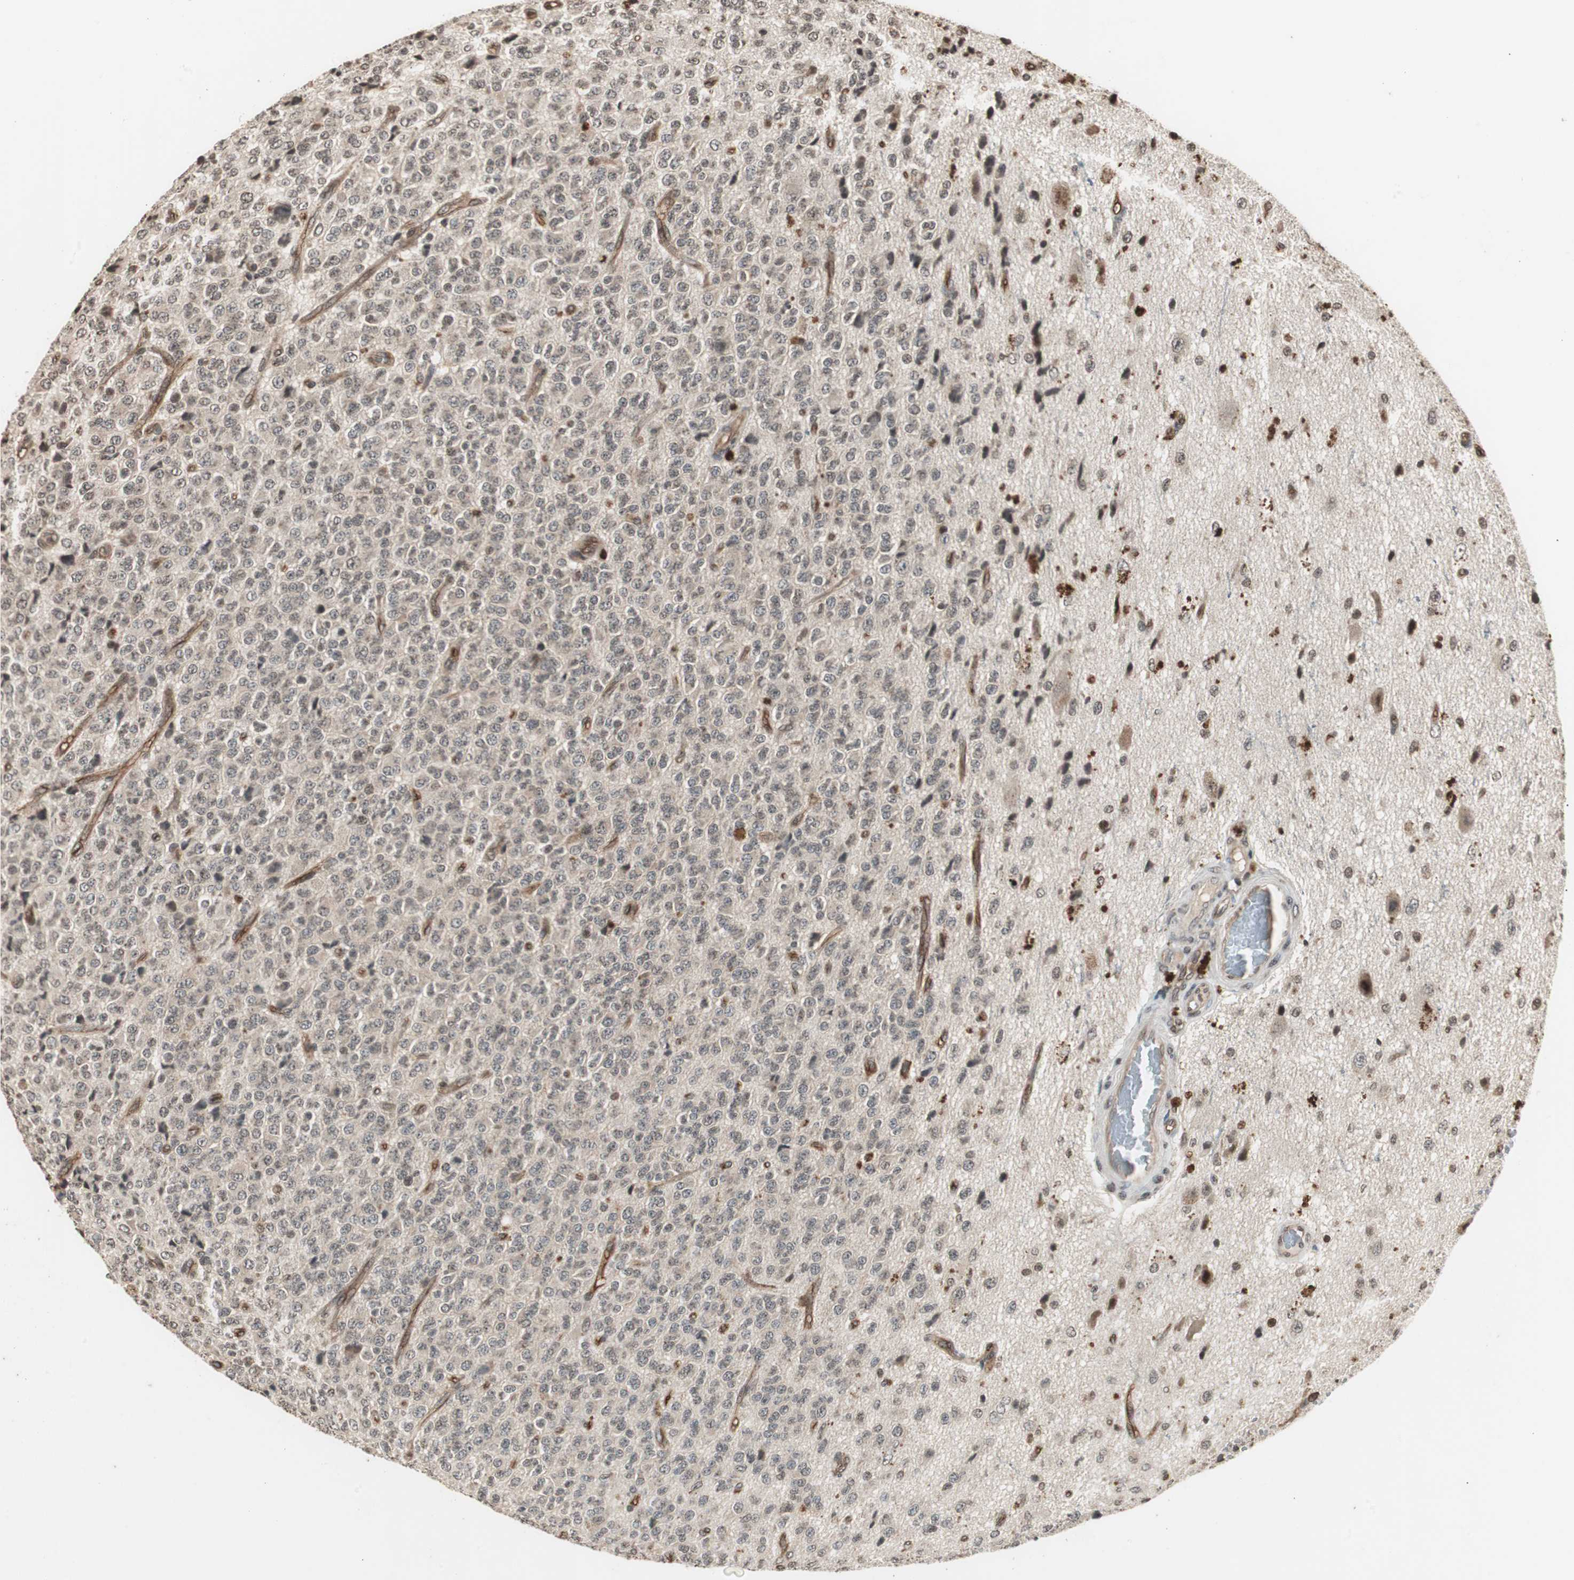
{"staining": {"intensity": "weak", "quantity": "<25%", "location": "nuclear"}, "tissue": "glioma", "cell_type": "Tumor cells", "image_type": "cancer", "snomed": [{"axis": "morphology", "description": "Glioma, malignant, High grade"}, {"axis": "topography", "description": "pancreas cauda"}], "caption": "This photomicrograph is of glioma stained with immunohistochemistry (IHC) to label a protein in brown with the nuclei are counter-stained blue. There is no staining in tumor cells.", "gene": "ZFC3H1", "patient": {"sex": "male", "age": 60}}